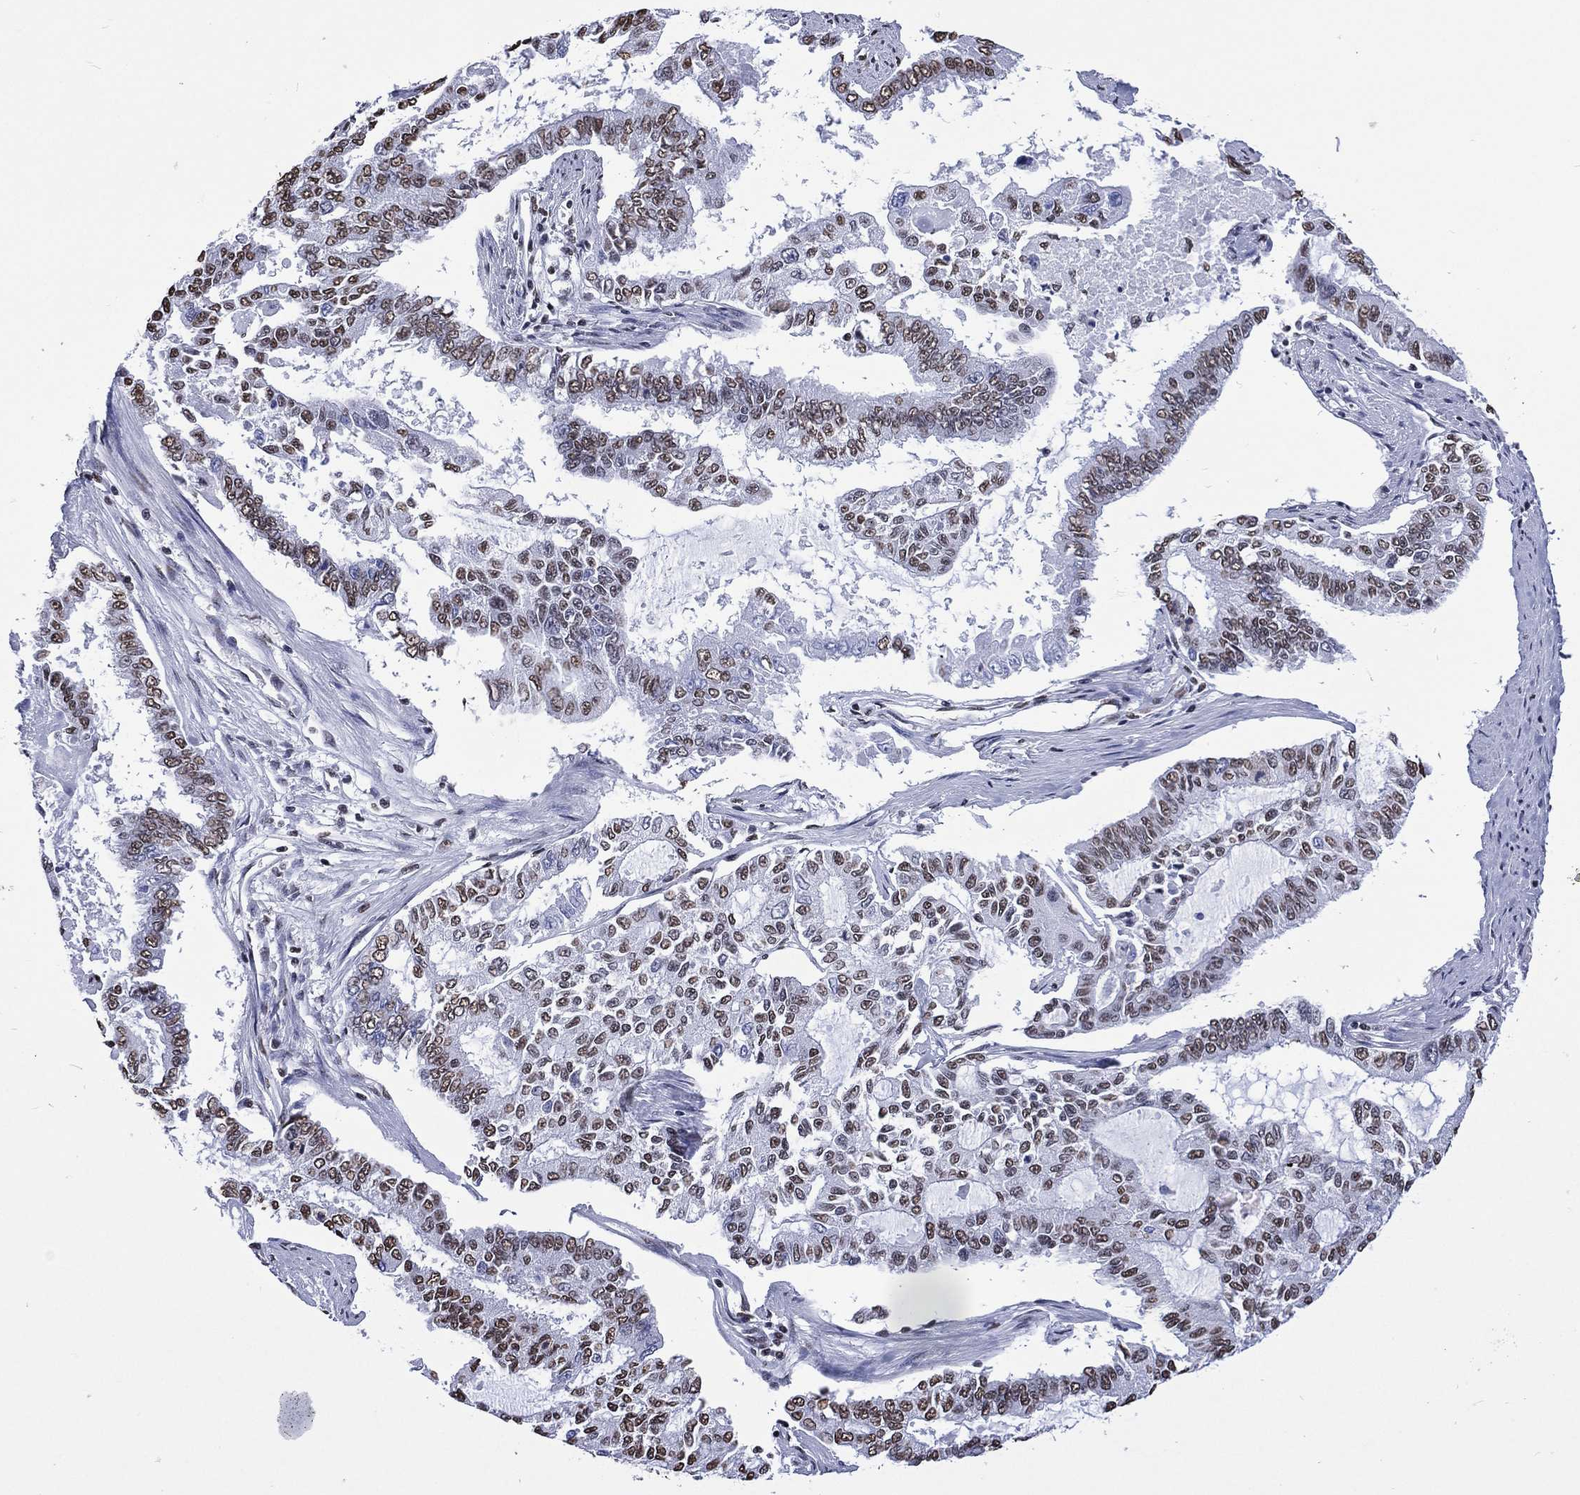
{"staining": {"intensity": "moderate", "quantity": ">75%", "location": "nuclear"}, "tissue": "endometrial cancer", "cell_type": "Tumor cells", "image_type": "cancer", "snomed": [{"axis": "morphology", "description": "Adenocarcinoma, NOS"}, {"axis": "topography", "description": "Uterus"}], "caption": "This image demonstrates adenocarcinoma (endometrial) stained with immunohistochemistry (IHC) to label a protein in brown. The nuclear of tumor cells show moderate positivity for the protein. Nuclei are counter-stained blue.", "gene": "RETREG2", "patient": {"sex": "female", "age": 59}}